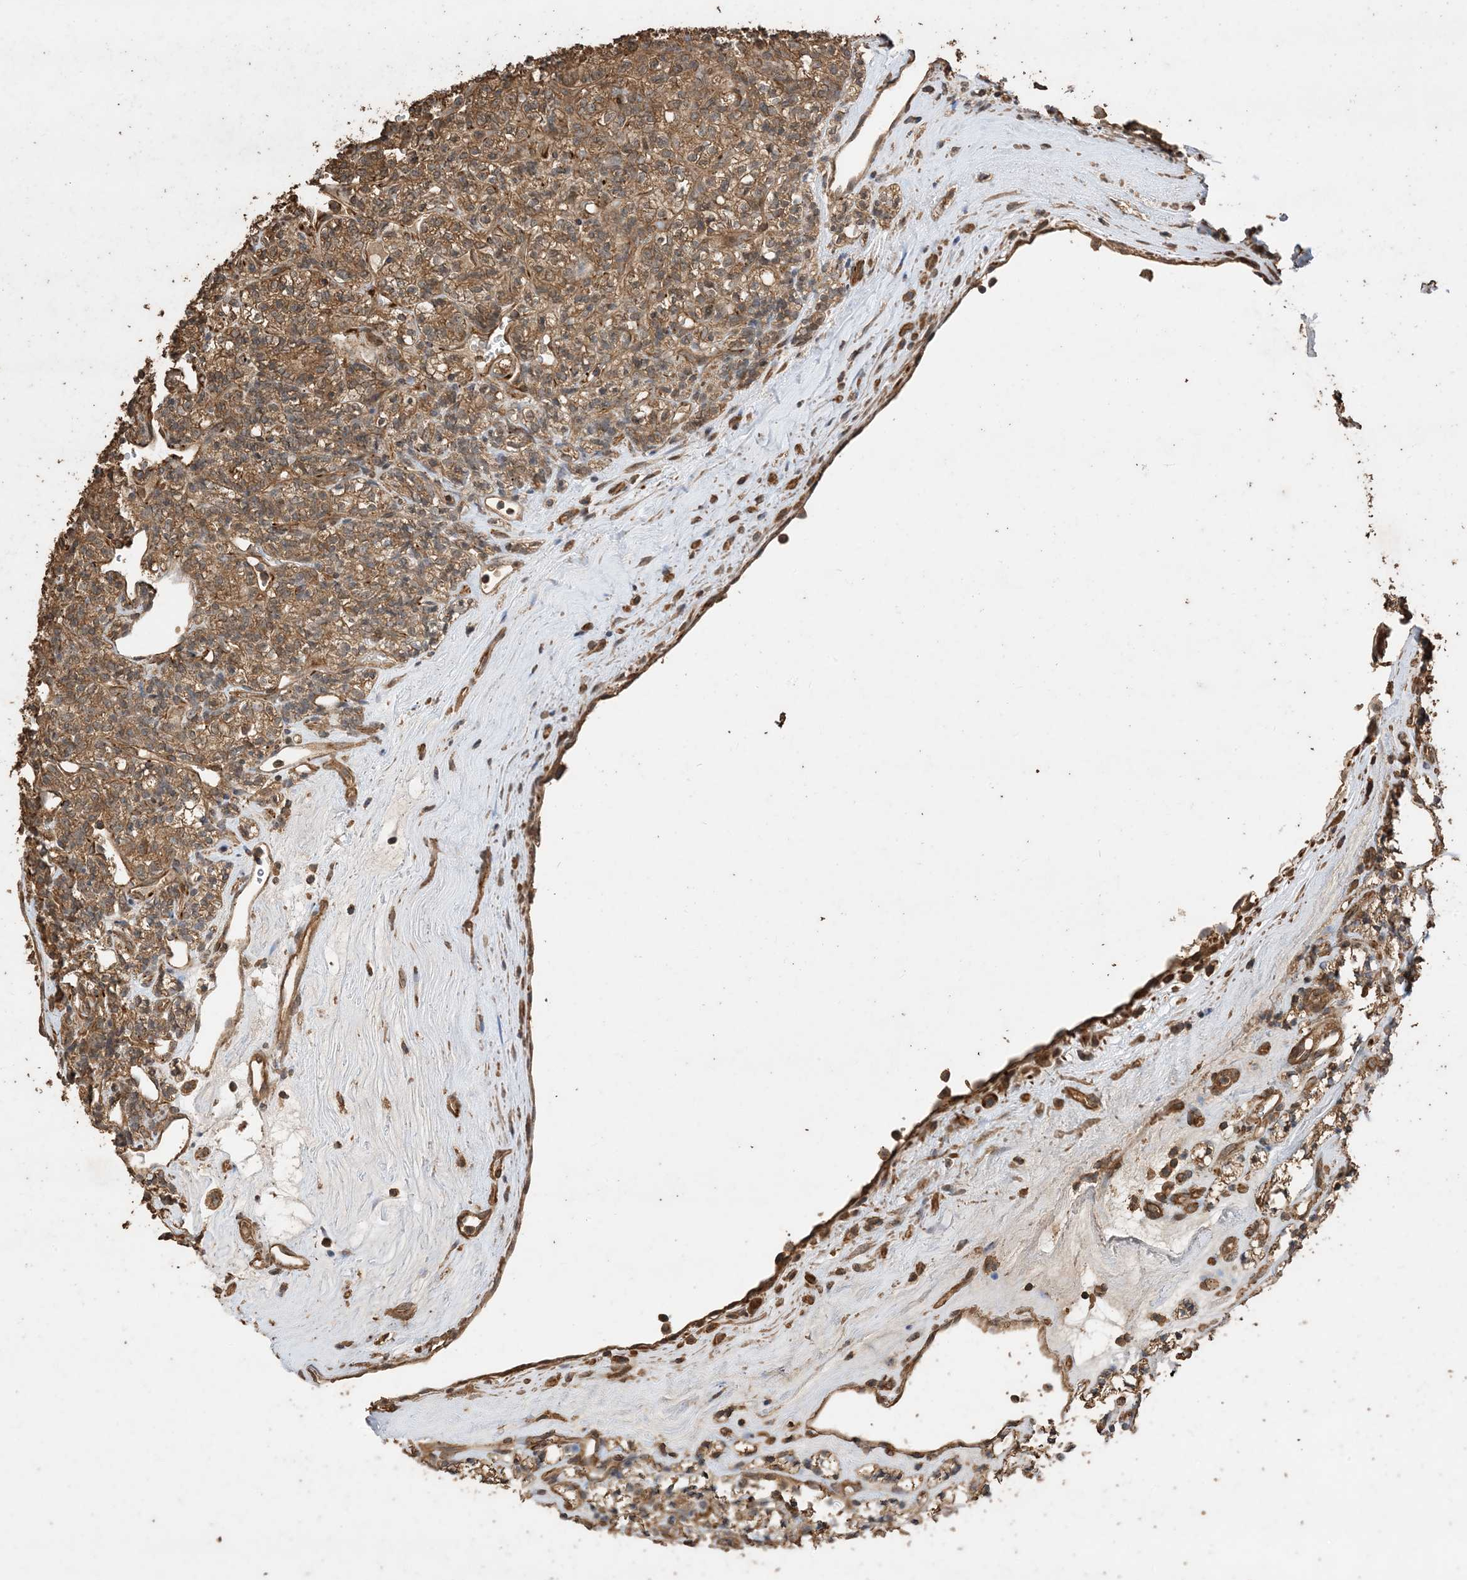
{"staining": {"intensity": "moderate", "quantity": ">75%", "location": "cytoplasmic/membranous"}, "tissue": "renal cancer", "cell_type": "Tumor cells", "image_type": "cancer", "snomed": [{"axis": "morphology", "description": "Adenocarcinoma, NOS"}, {"axis": "topography", "description": "Kidney"}], "caption": "A brown stain highlights moderate cytoplasmic/membranous positivity of a protein in human renal adenocarcinoma tumor cells. (DAB (3,3'-diaminobenzidine) = brown stain, brightfield microscopy at high magnification).", "gene": "ZKSCAN5", "patient": {"sex": "male", "age": 77}}